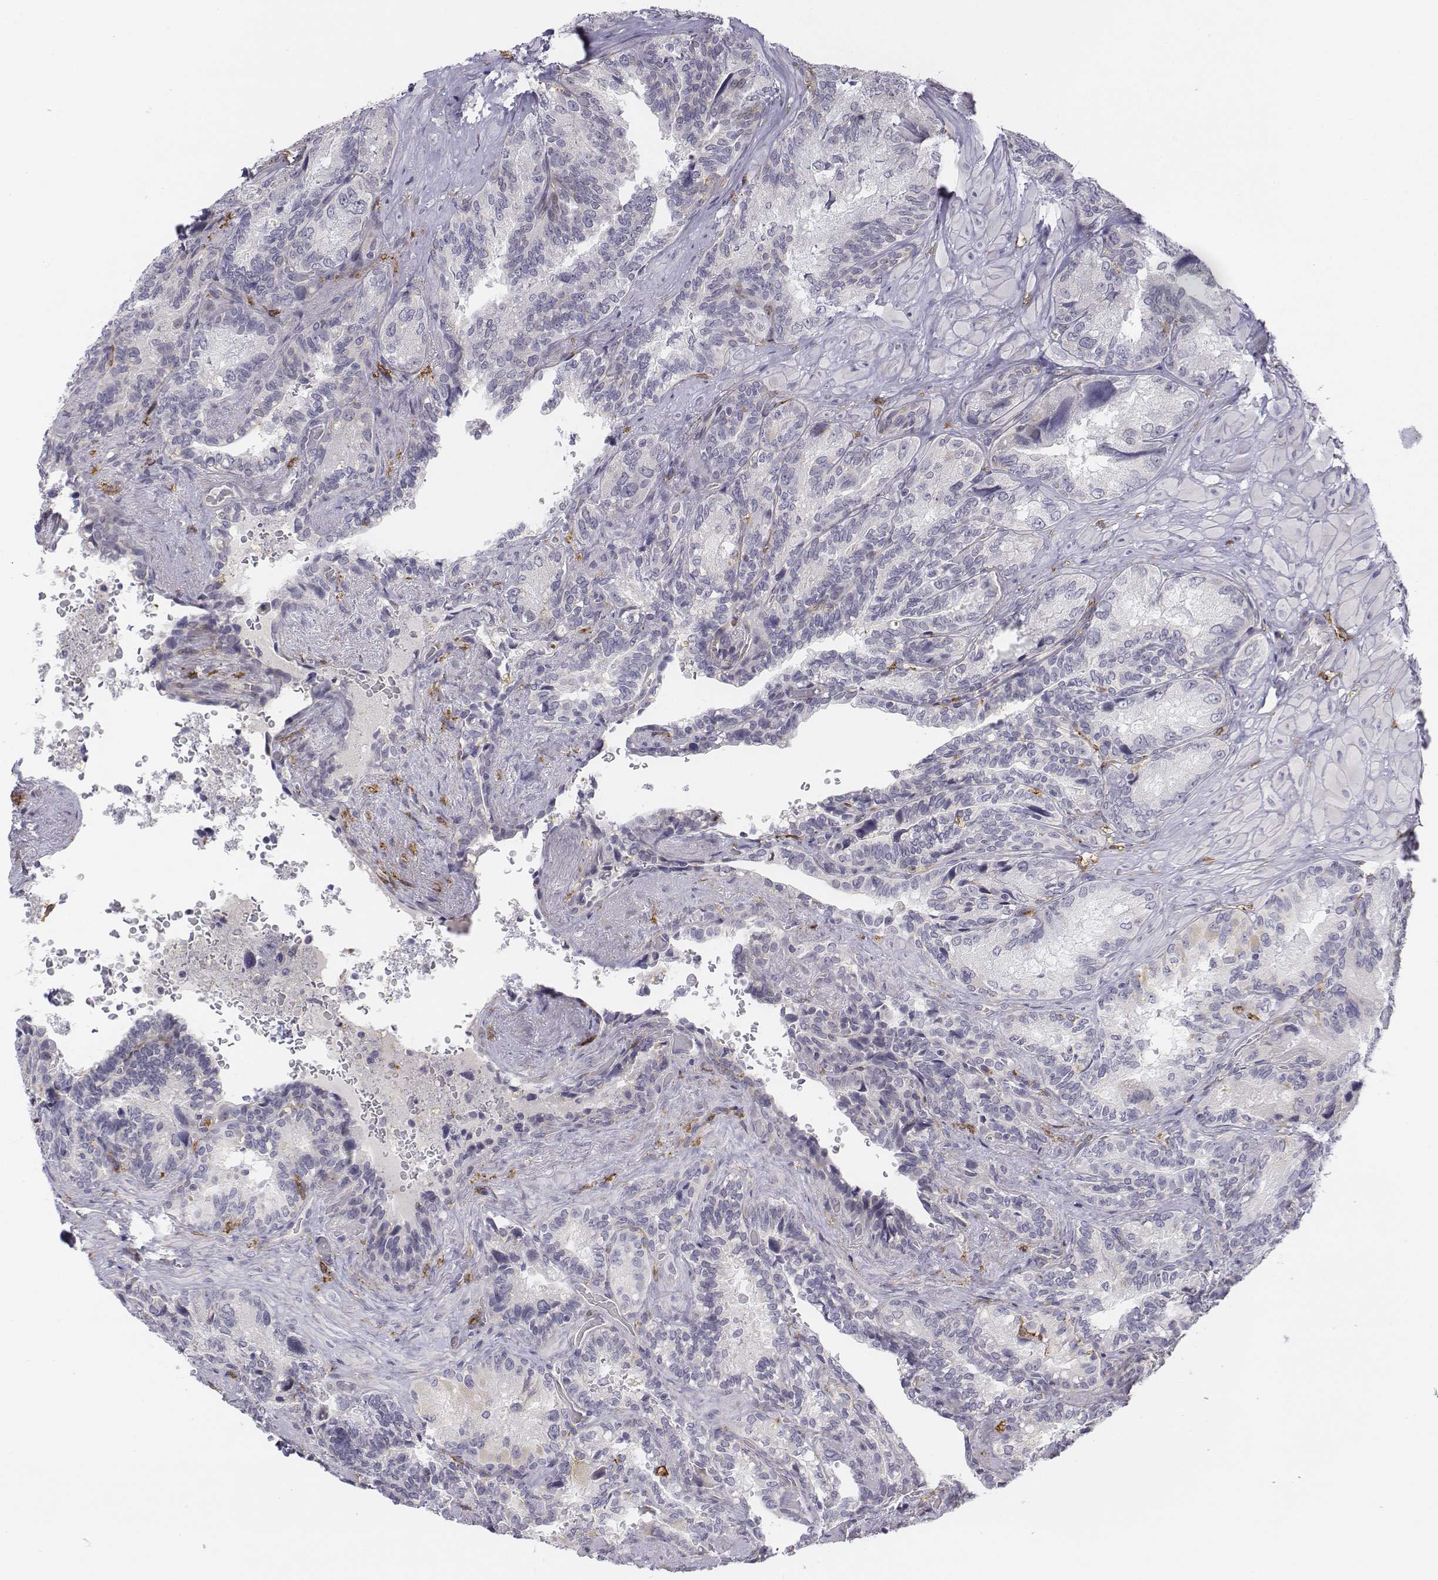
{"staining": {"intensity": "negative", "quantity": "none", "location": "none"}, "tissue": "seminal vesicle", "cell_type": "Glandular cells", "image_type": "normal", "snomed": [{"axis": "morphology", "description": "Normal tissue, NOS"}, {"axis": "topography", "description": "Seminal veicle"}], "caption": "Photomicrograph shows no significant protein staining in glandular cells of benign seminal vesicle. Brightfield microscopy of immunohistochemistry (IHC) stained with DAB (brown) and hematoxylin (blue), captured at high magnification.", "gene": "CD14", "patient": {"sex": "male", "age": 69}}